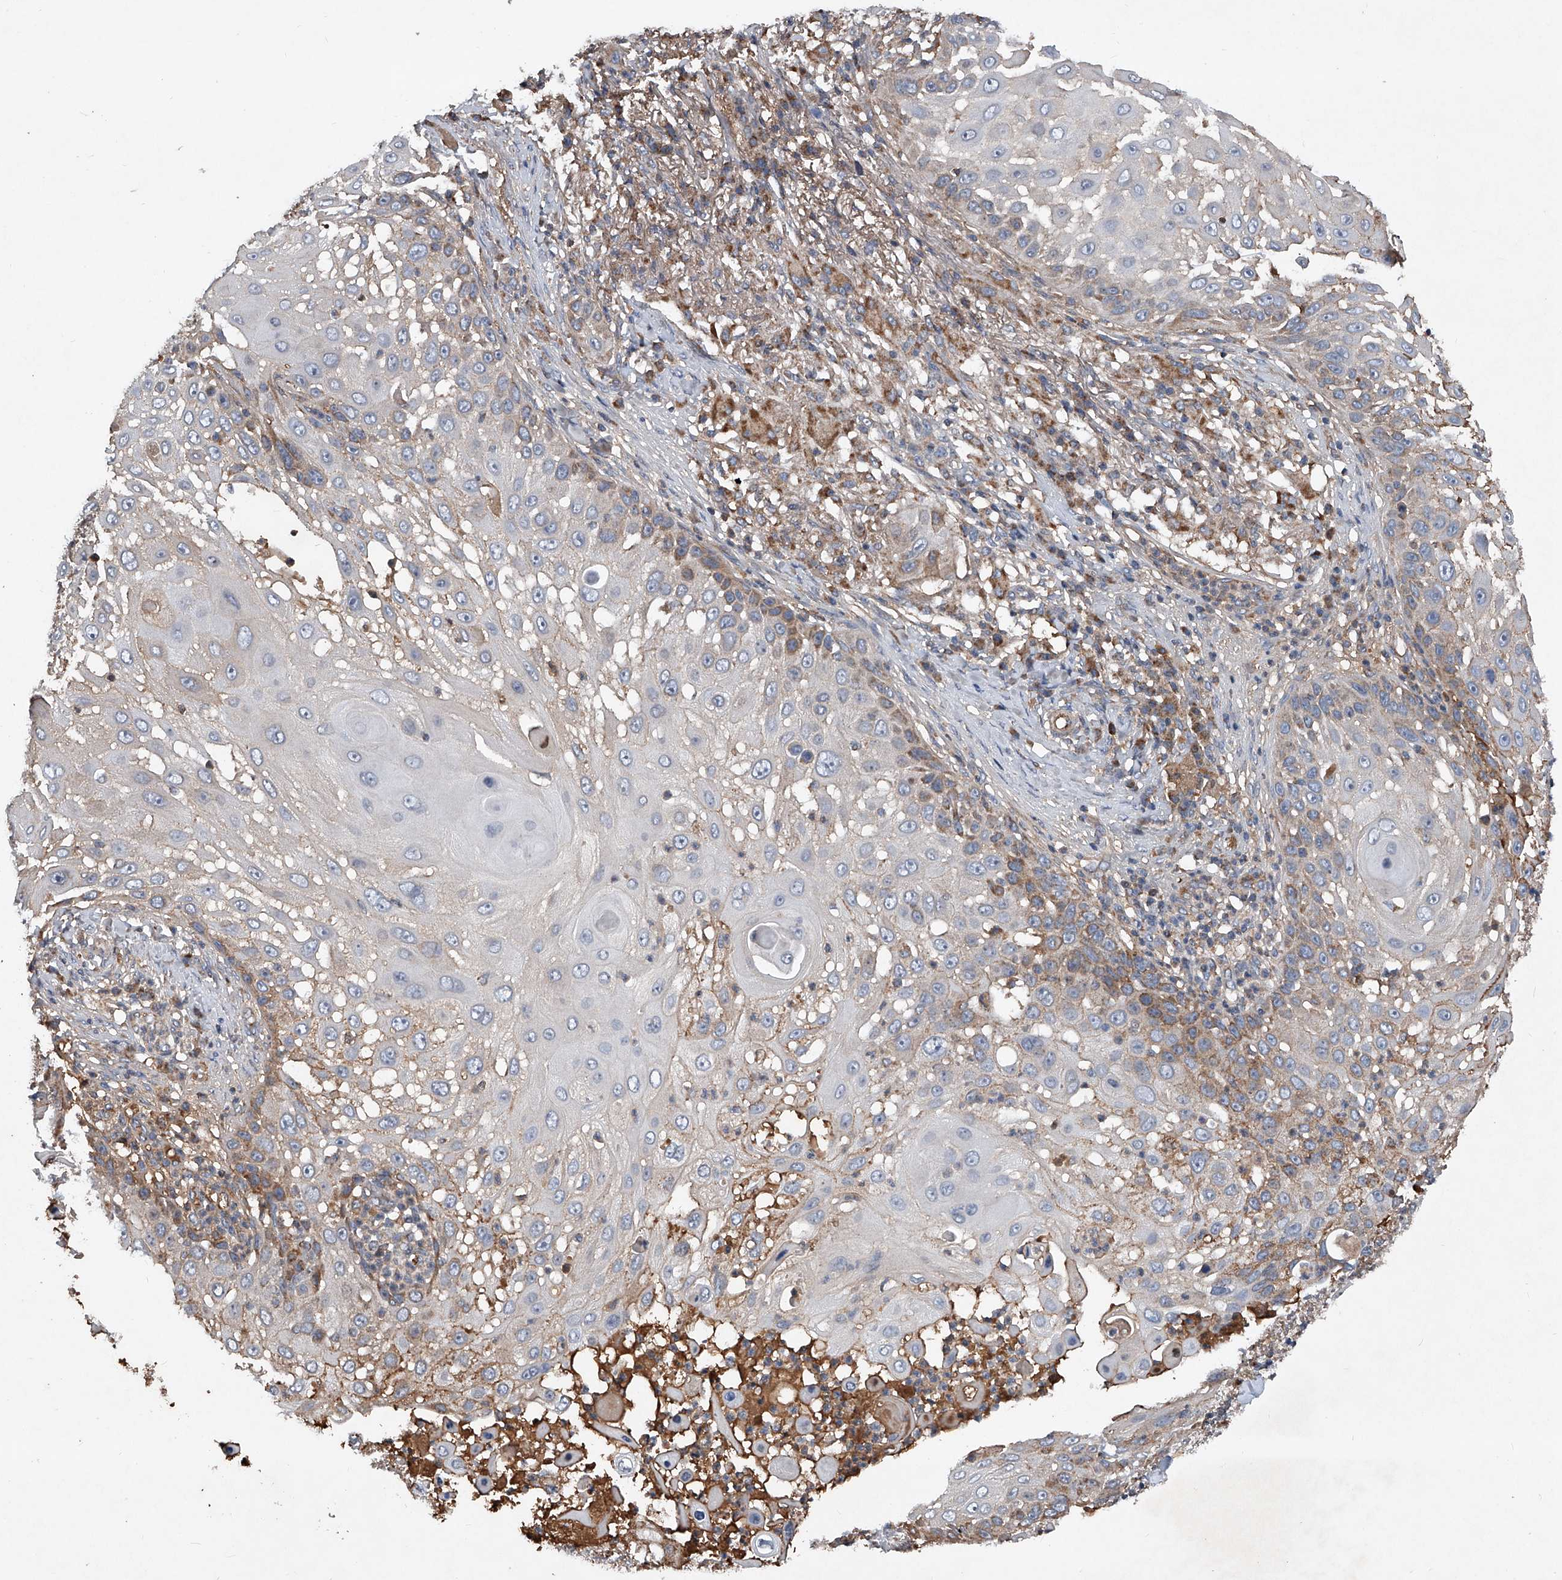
{"staining": {"intensity": "moderate", "quantity": "<25%", "location": "cytoplasmic/membranous"}, "tissue": "skin cancer", "cell_type": "Tumor cells", "image_type": "cancer", "snomed": [{"axis": "morphology", "description": "Squamous cell carcinoma, NOS"}, {"axis": "topography", "description": "Skin"}], "caption": "An immunohistochemistry image of neoplastic tissue is shown. Protein staining in brown highlights moderate cytoplasmic/membranous positivity in skin cancer within tumor cells. The staining is performed using DAB (3,3'-diaminobenzidine) brown chromogen to label protein expression. The nuclei are counter-stained blue using hematoxylin.", "gene": "SDHA", "patient": {"sex": "female", "age": 44}}